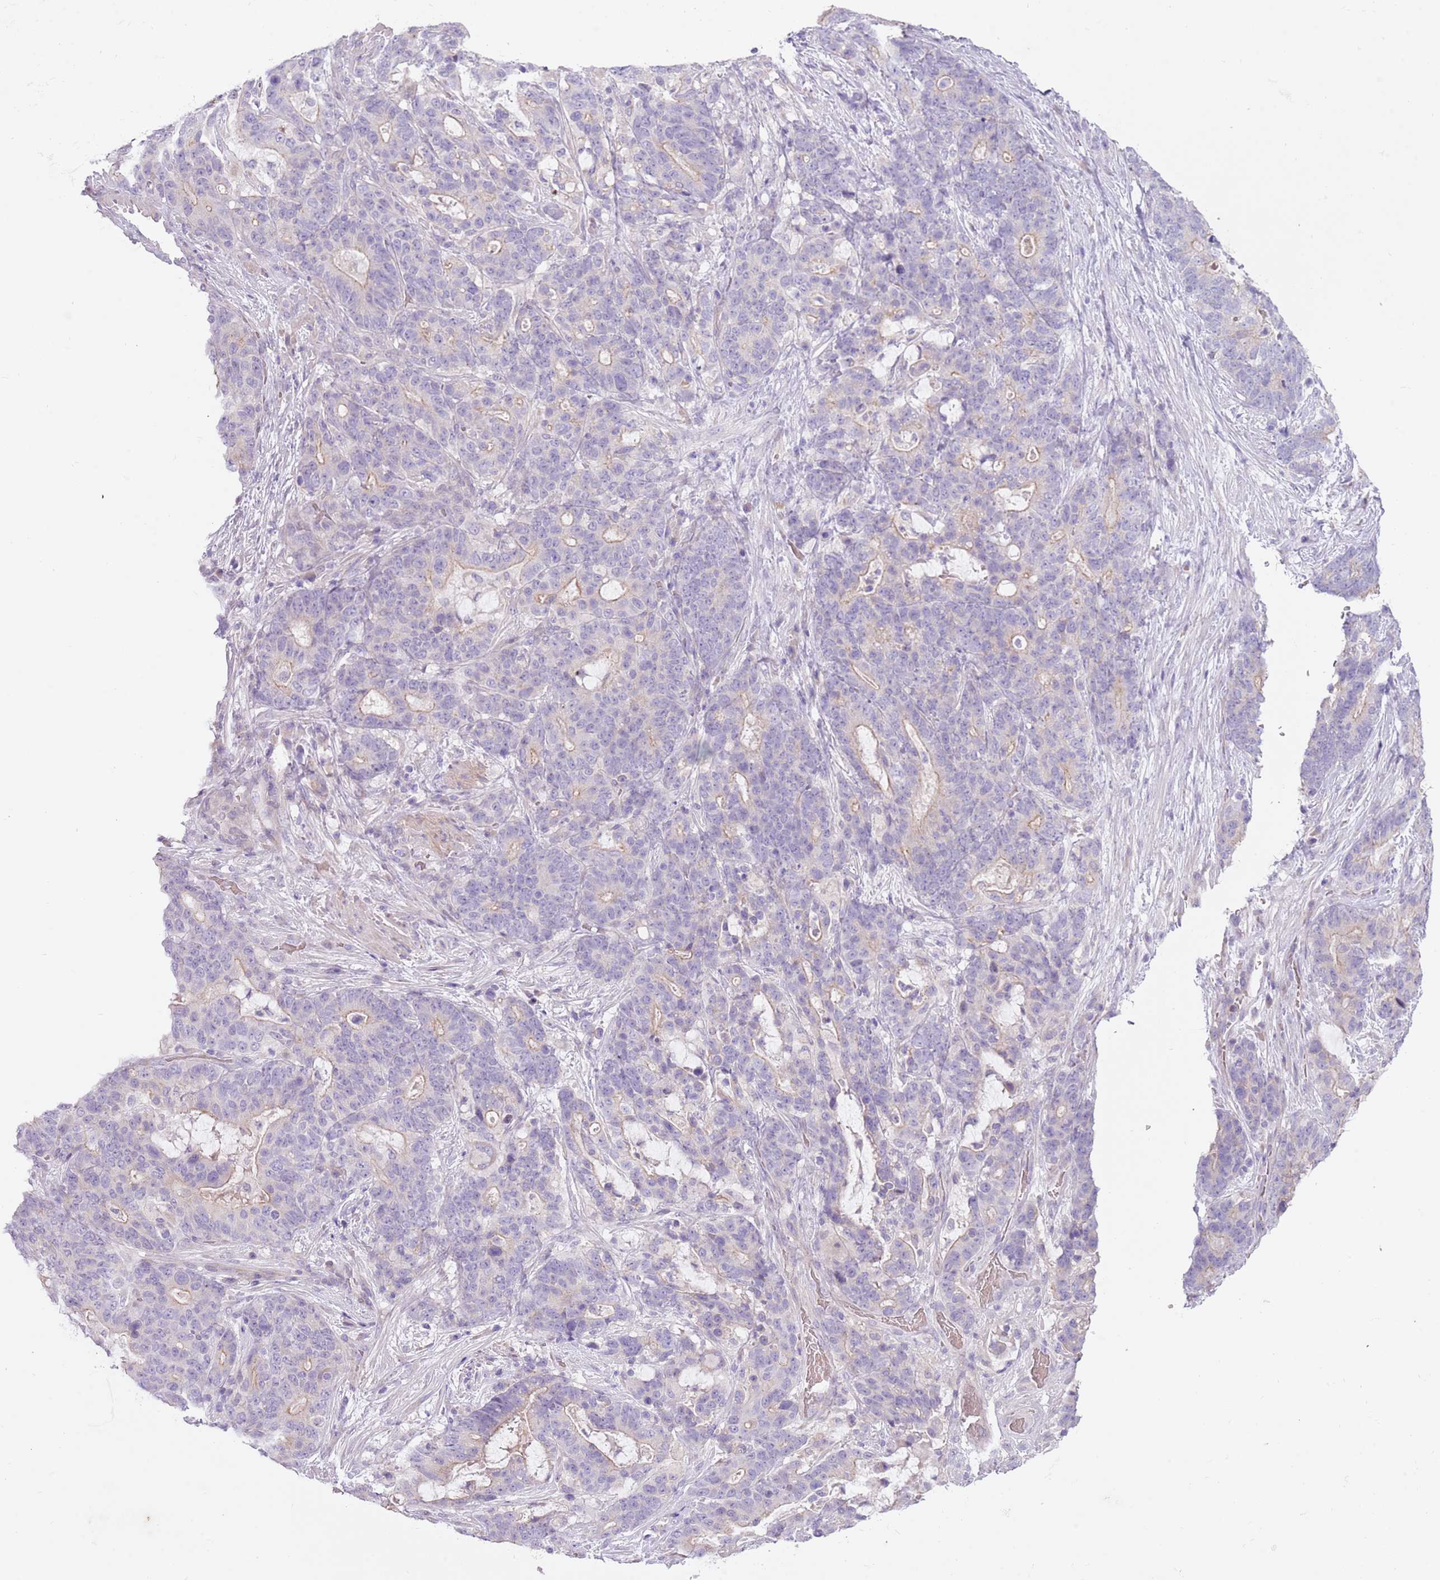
{"staining": {"intensity": "weak", "quantity": "<25%", "location": "cytoplasmic/membranous"}, "tissue": "stomach cancer", "cell_type": "Tumor cells", "image_type": "cancer", "snomed": [{"axis": "morphology", "description": "Normal tissue, NOS"}, {"axis": "morphology", "description": "Adenocarcinoma, NOS"}, {"axis": "topography", "description": "Stomach"}], "caption": "Histopathology image shows no protein positivity in tumor cells of stomach cancer (adenocarcinoma) tissue. The staining was performed using DAB (3,3'-diaminobenzidine) to visualize the protein expression in brown, while the nuclei were stained in blue with hematoxylin (Magnification: 20x).", "gene": "MRO", "patient": {"sex": "female", "age": 64}}